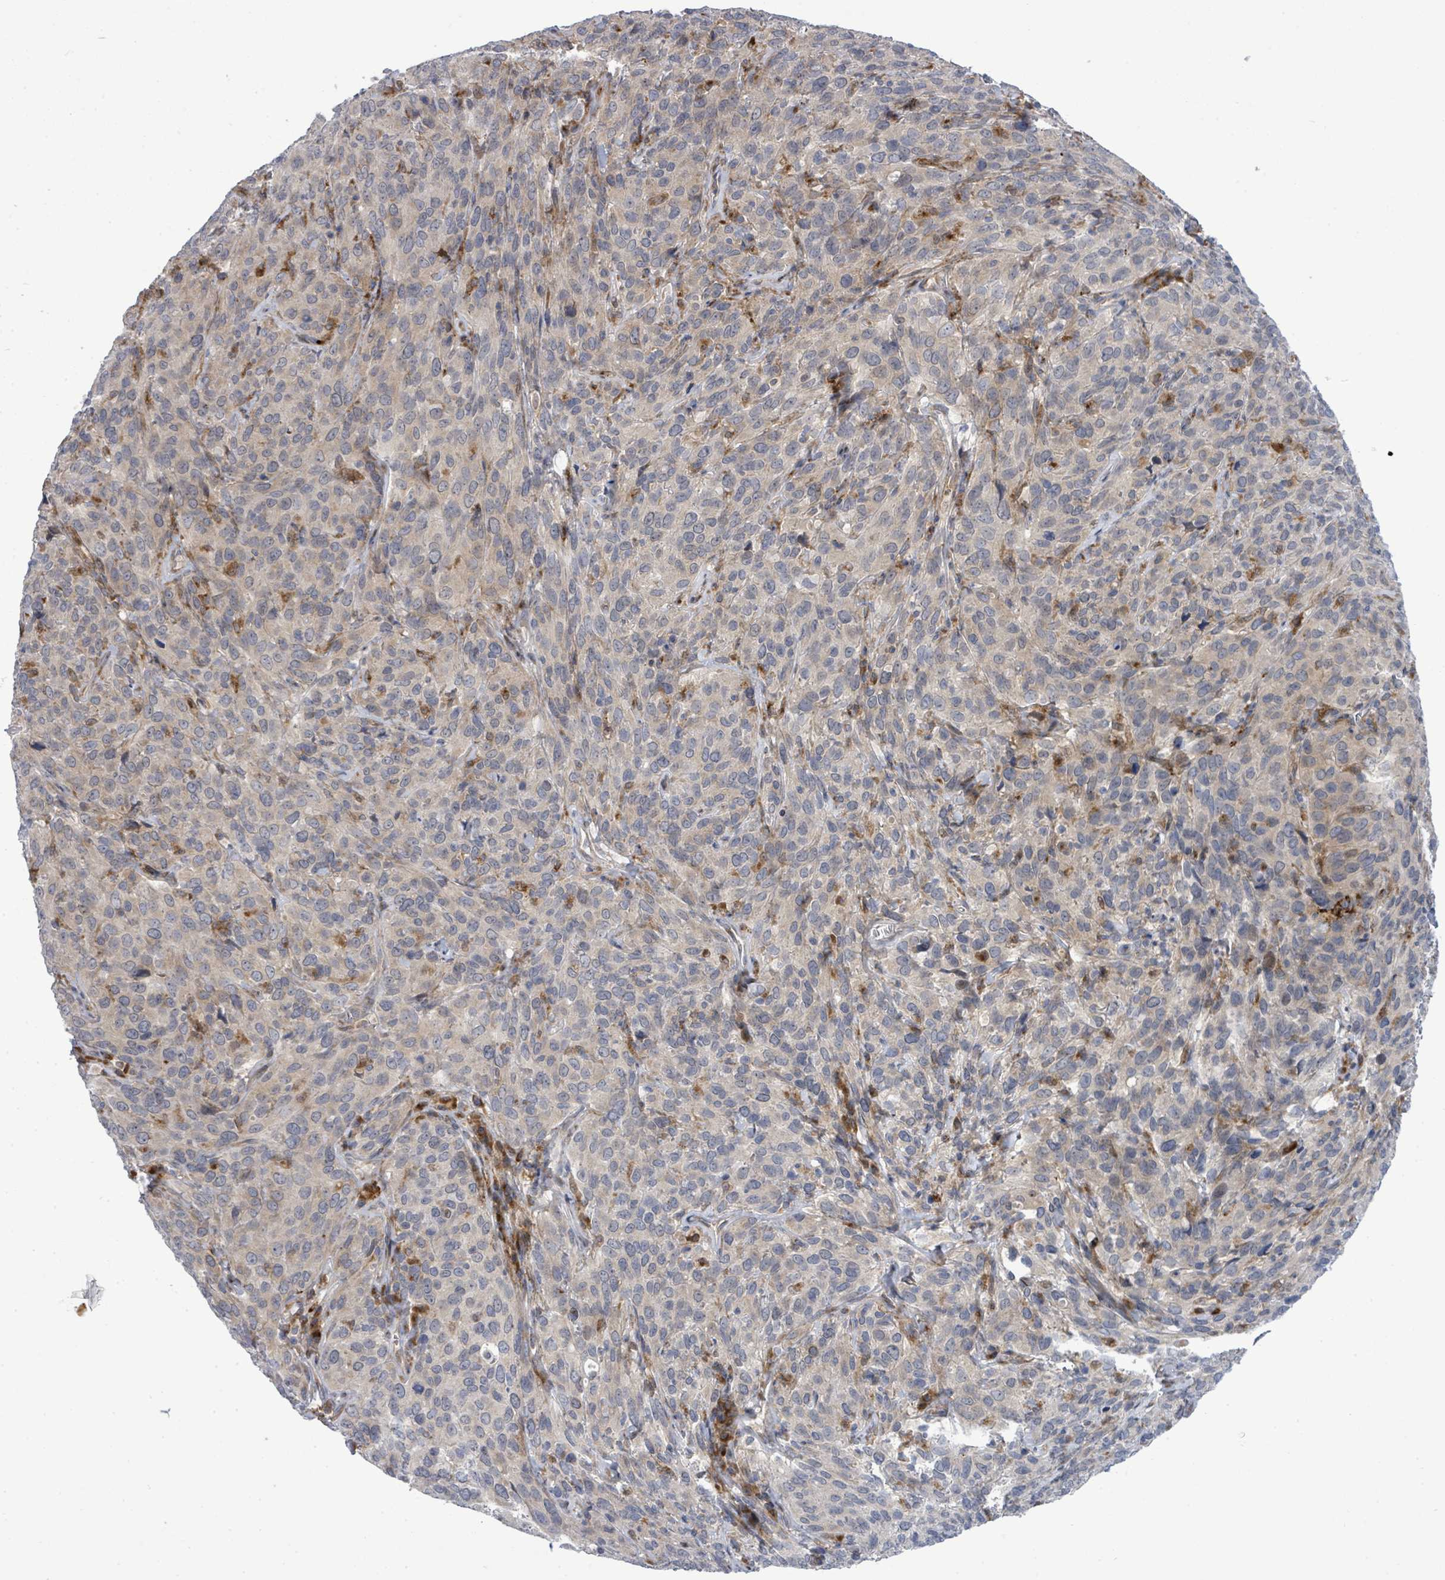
{"staining": {"intensity": "weak", "quantity": "<25%", "location": "cytoplasmic/membranous"}, "tissue": "cervical cancer", "cell_type": "Tumor cells", "image_type": "cancer", "snomed": [{"axis": "morphology", "description": "Squamous cell carcinoma, NOS"}, {"axis": "topography", "description": "Cervix"}], "caption": "Immunohistochemistry (IHC) histopathology image of human cervical squamous cell carcinoma stained for a protein (brown), which exhibits no staining in tumor cells.", "gene": "SAR1A", "patient": {"sex": "female", "age": 51}}